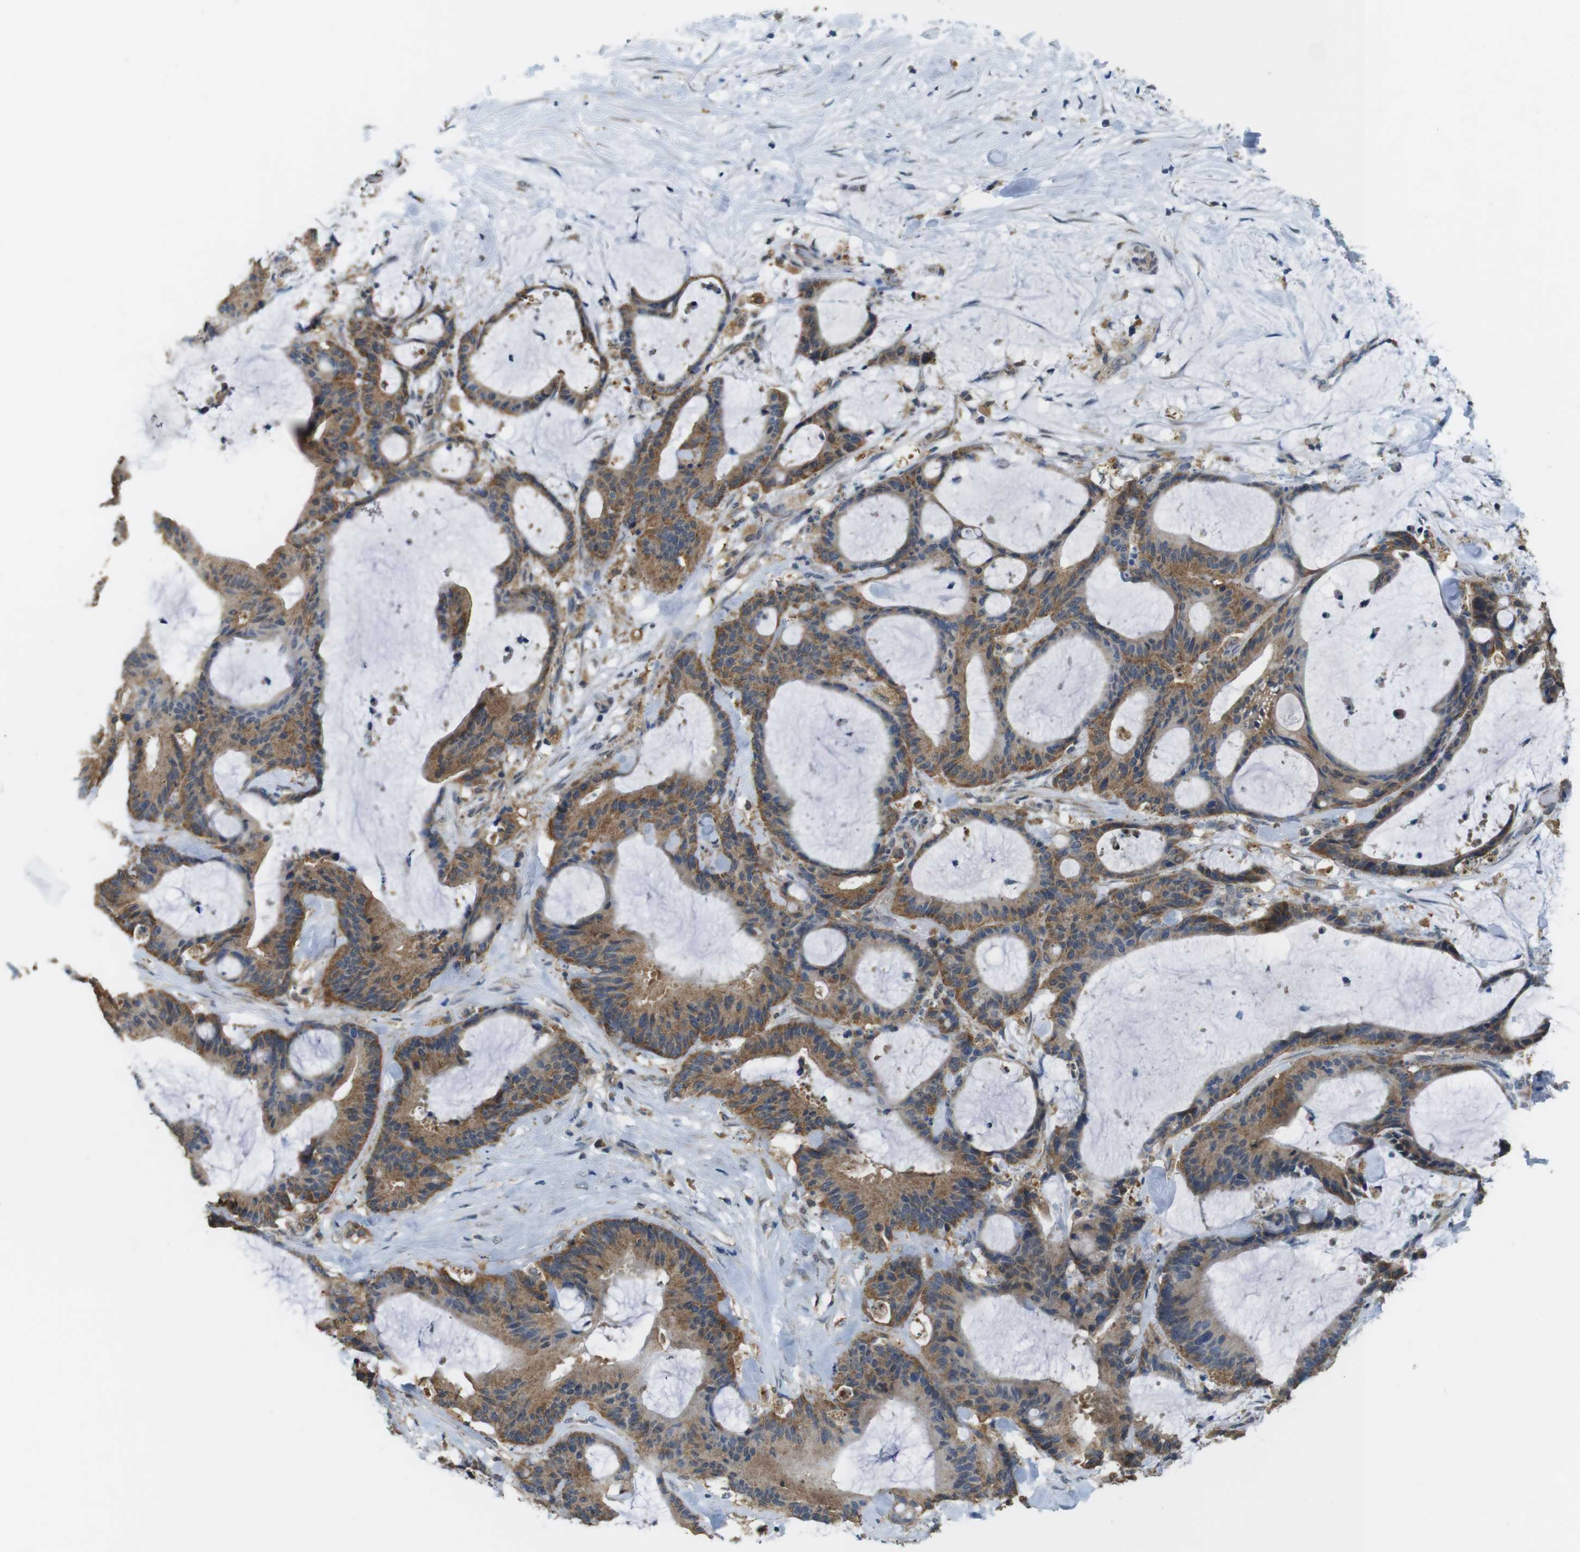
{"staining": {"intensity": "moderate", "quantity": ">75%", "location": "cytoplasmic/membranous"}, "tissue": "liver cancer", "cell_type": "Tumor cells", "image_type": "cancer", "snomed": [{"axis": "morphology", "description": "Cholangiocarcinoma"}, {"axis": "topography", "description": "Liver"}], "caption": "Liver cholangiocarcinoma stained with a protein marker demonstrates moderate staining in tumor cells.", "gene": "BRI3BP", "patient": {"sex": "female", "age": 73}}